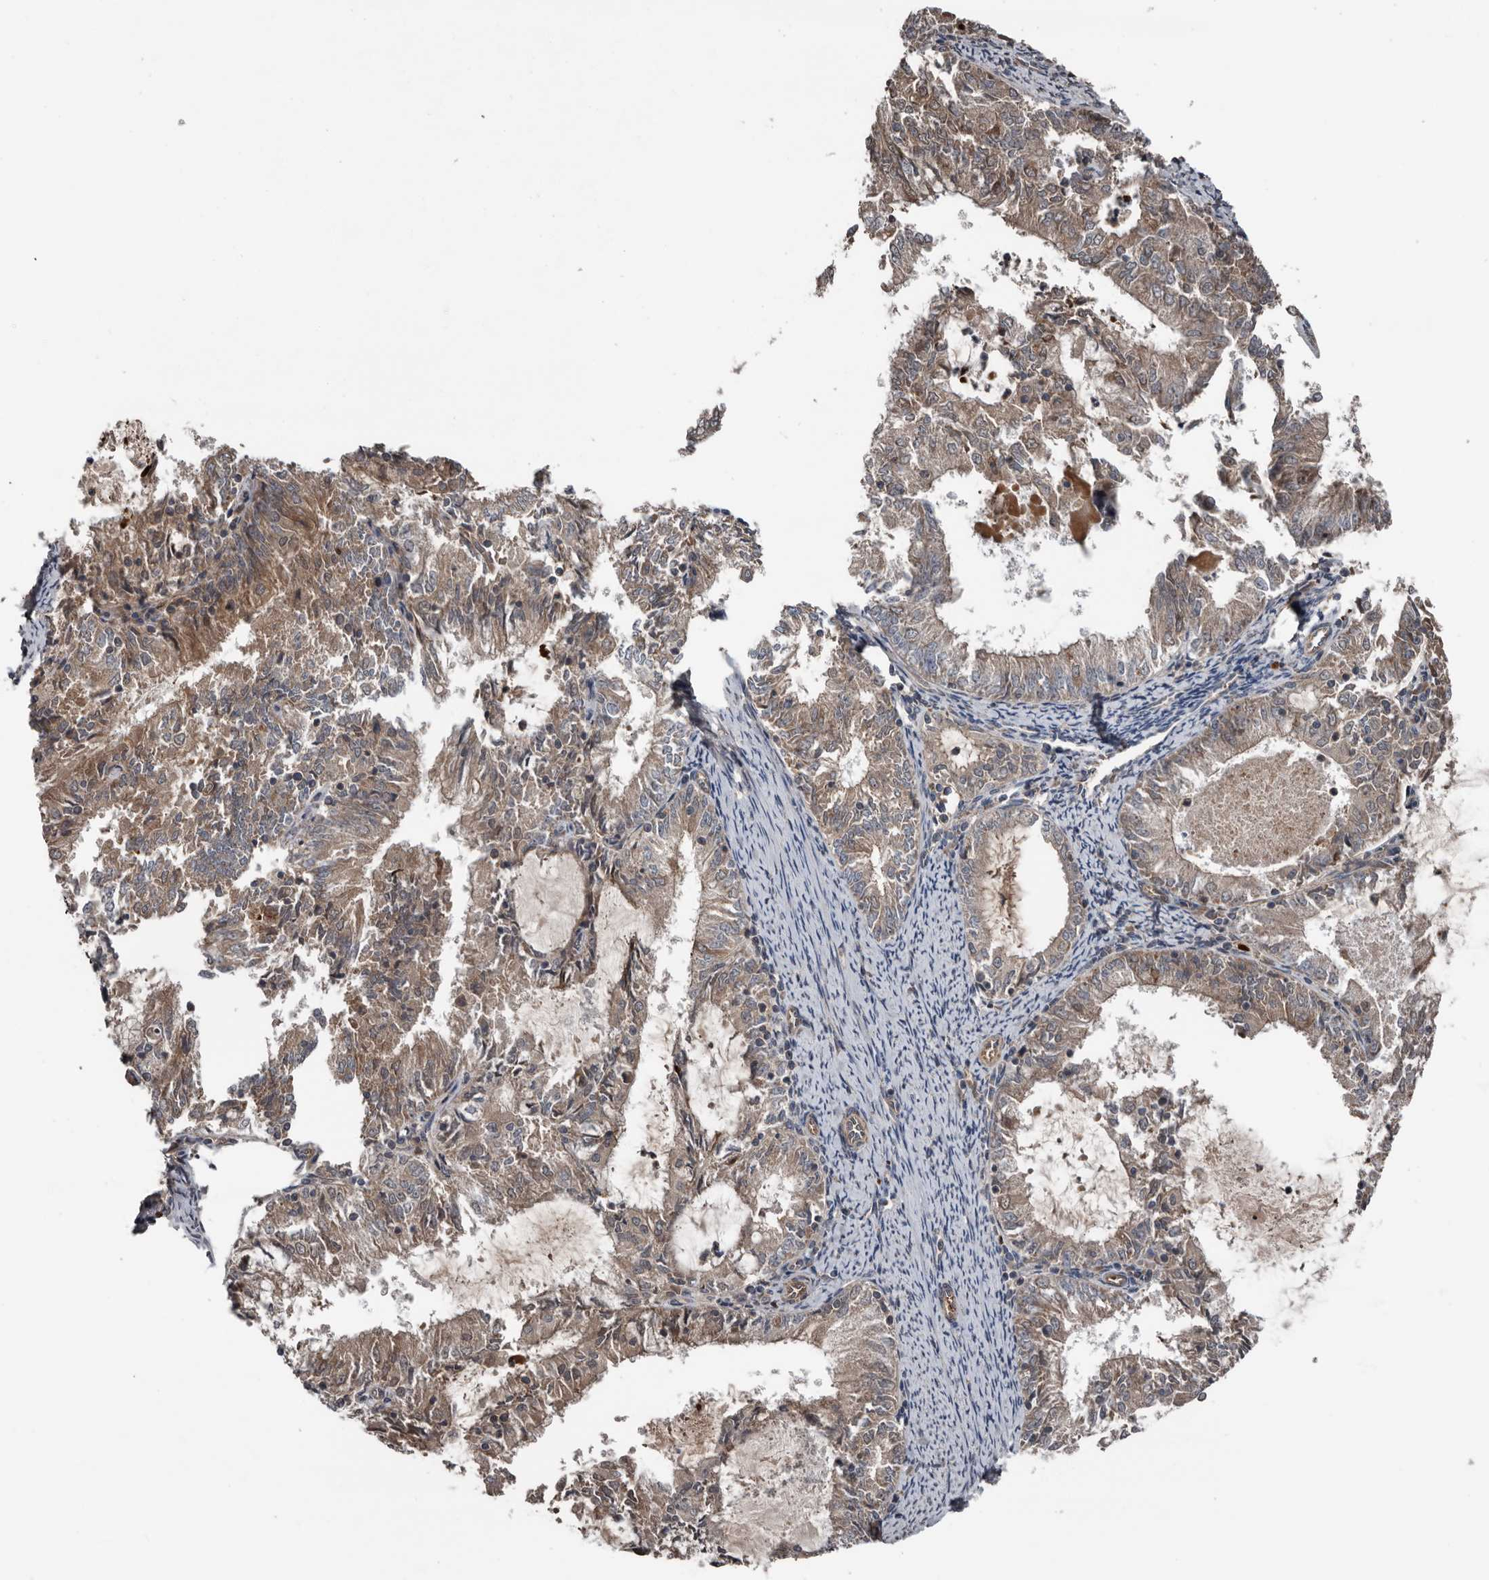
{"staining": {"intensity": "weak", "quantity": "25%-75%", "location": "cytoplasmic/membranous"}, "tissue": "endometrial cancer", "cell_type": "Tumor cells", "image_type": "cancer", "snomed": [{"axis": "morphology", "description": "Adenocarcinoma, NOS"}, {"axis": "topography", "description": "Endometrium"}], "caption": "Immunohistochemistry (IHC) image of endometrial adenocarcinoma stained for a protein (brown), which shows low levels of weak cytoplasmic/membranous staining in approximately 25%-75% of tumor cells.", "gene": "DNAJB4", "patient": {"sex": "female", "age": 57}}